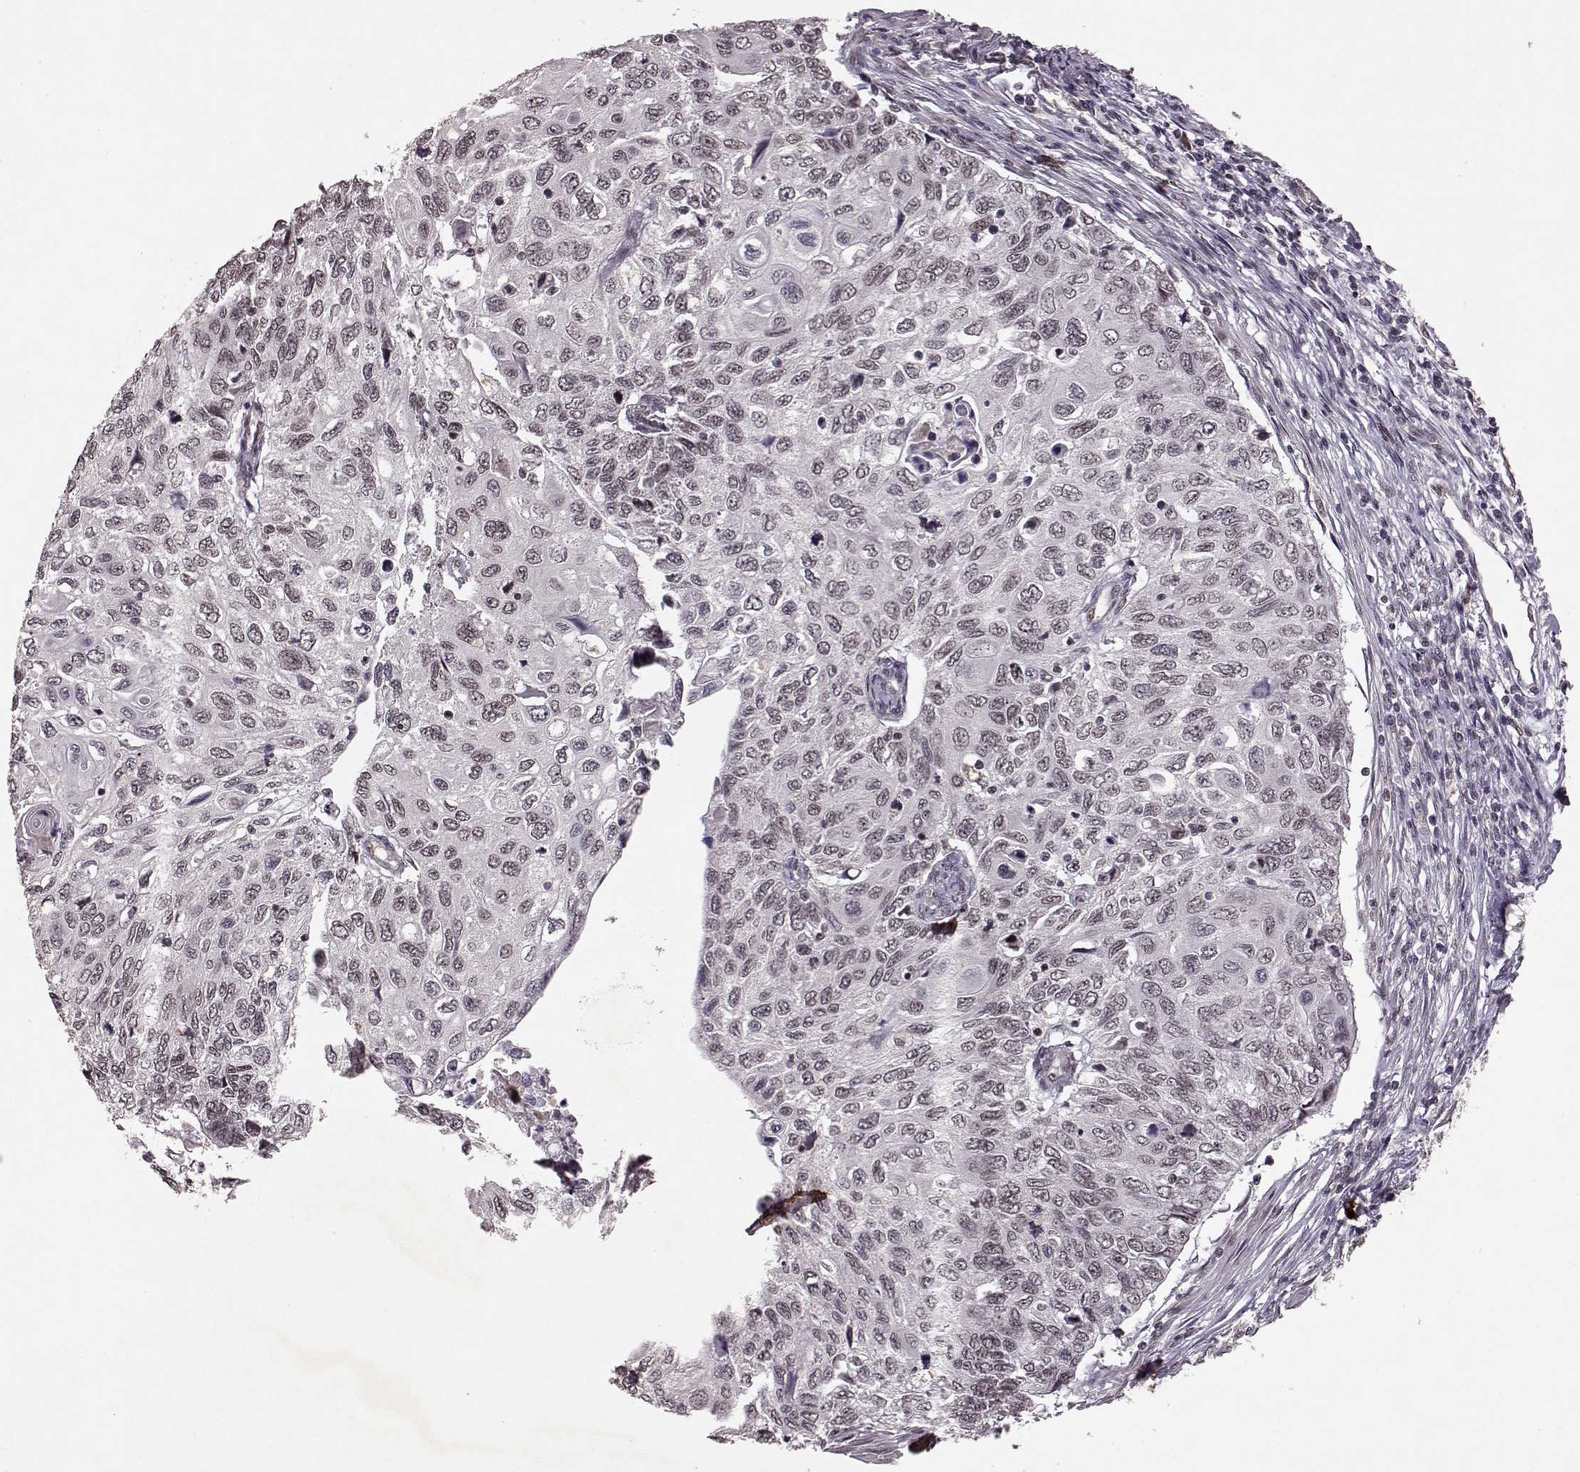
{"staining": {"intensity": "weak", "quantity": ">75%", "location": "nuclear"}, "tissue": "cervical cancer", "cell_type": "Tumor cells", "image_type": "cancer", "snomed": [{"axis": "morphology", "description": "Squamous cell carcinoma, NOS"}, {"axis": "topography", "description": "Cervix"}], "caption": "Immunohistochemistry (IHC) of cervical cancer (squamous cell carcinoma) reveals low levels of weak nuclear staining in approximately >75% of tumor cells.", "gene": "RRAGD", "patient": {"sex": "female", "age": 70}}